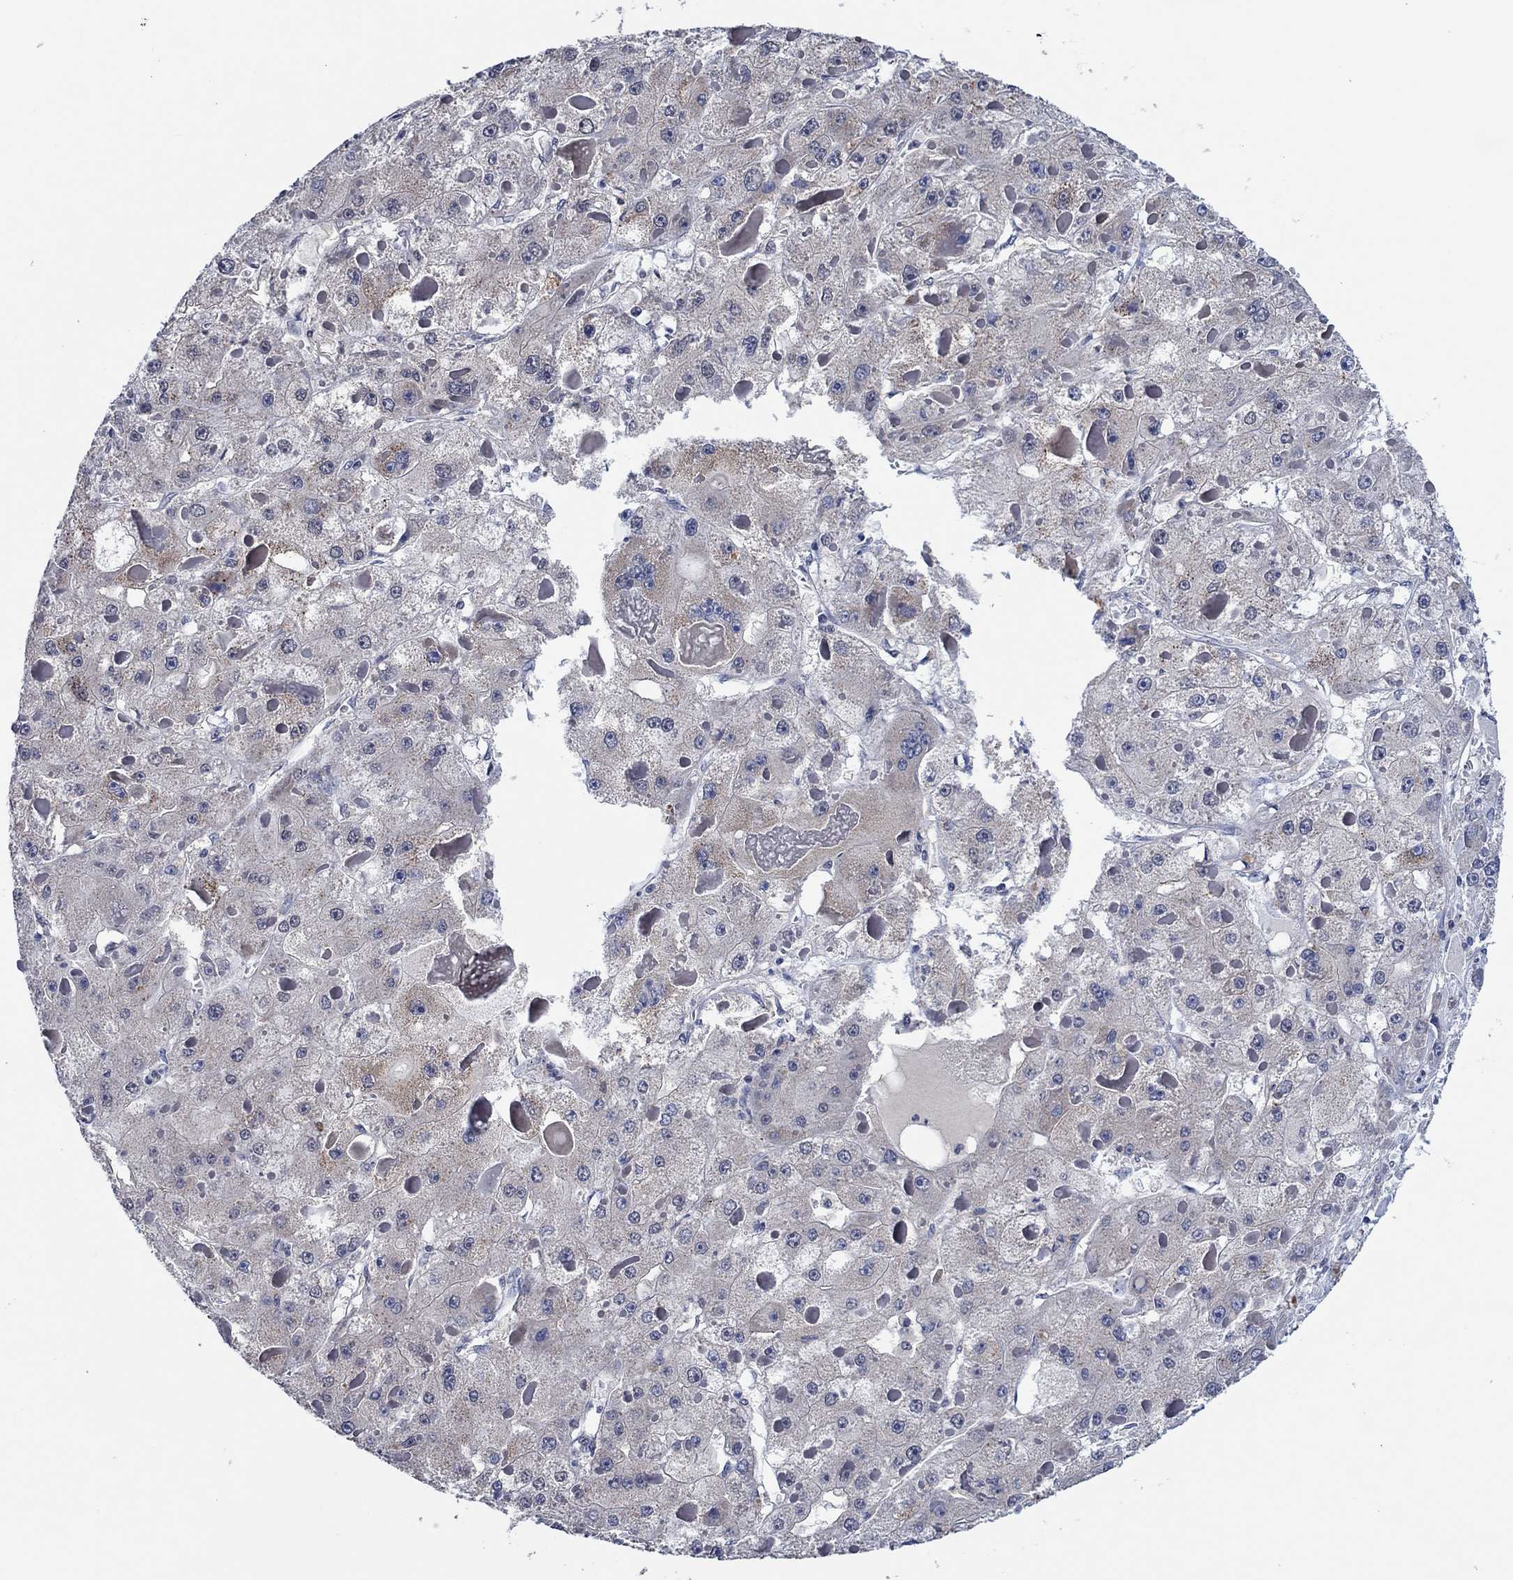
{"staining": {"intensity": "moderate", "quantity": "<25%", "location": "cytoplasmic/membranous"}, "tissue": "liver cancer", "cell_type": "Tumor cells", "image_type": "cancer", "snomed": [{"axis": "morphology", "description": "Carcinoma, Hepatocellular, NOS"}, {"axis": "topography", "description": "Liver"}], "caption": "Immunohistochemistry (IHC) image of neoplastic tissue: human liver cancer (hepatocellular carcinoma) stained using immunohistochemistry (IHC) demonstrates low levels of moderate protein expression localized specifically in the cytoplasmic/membranous of tumor cells, appearing as a cytoplasmic/membranous brown color.", "gene": "PRRT3", "patient": {"sex": "female", "age": 73}}